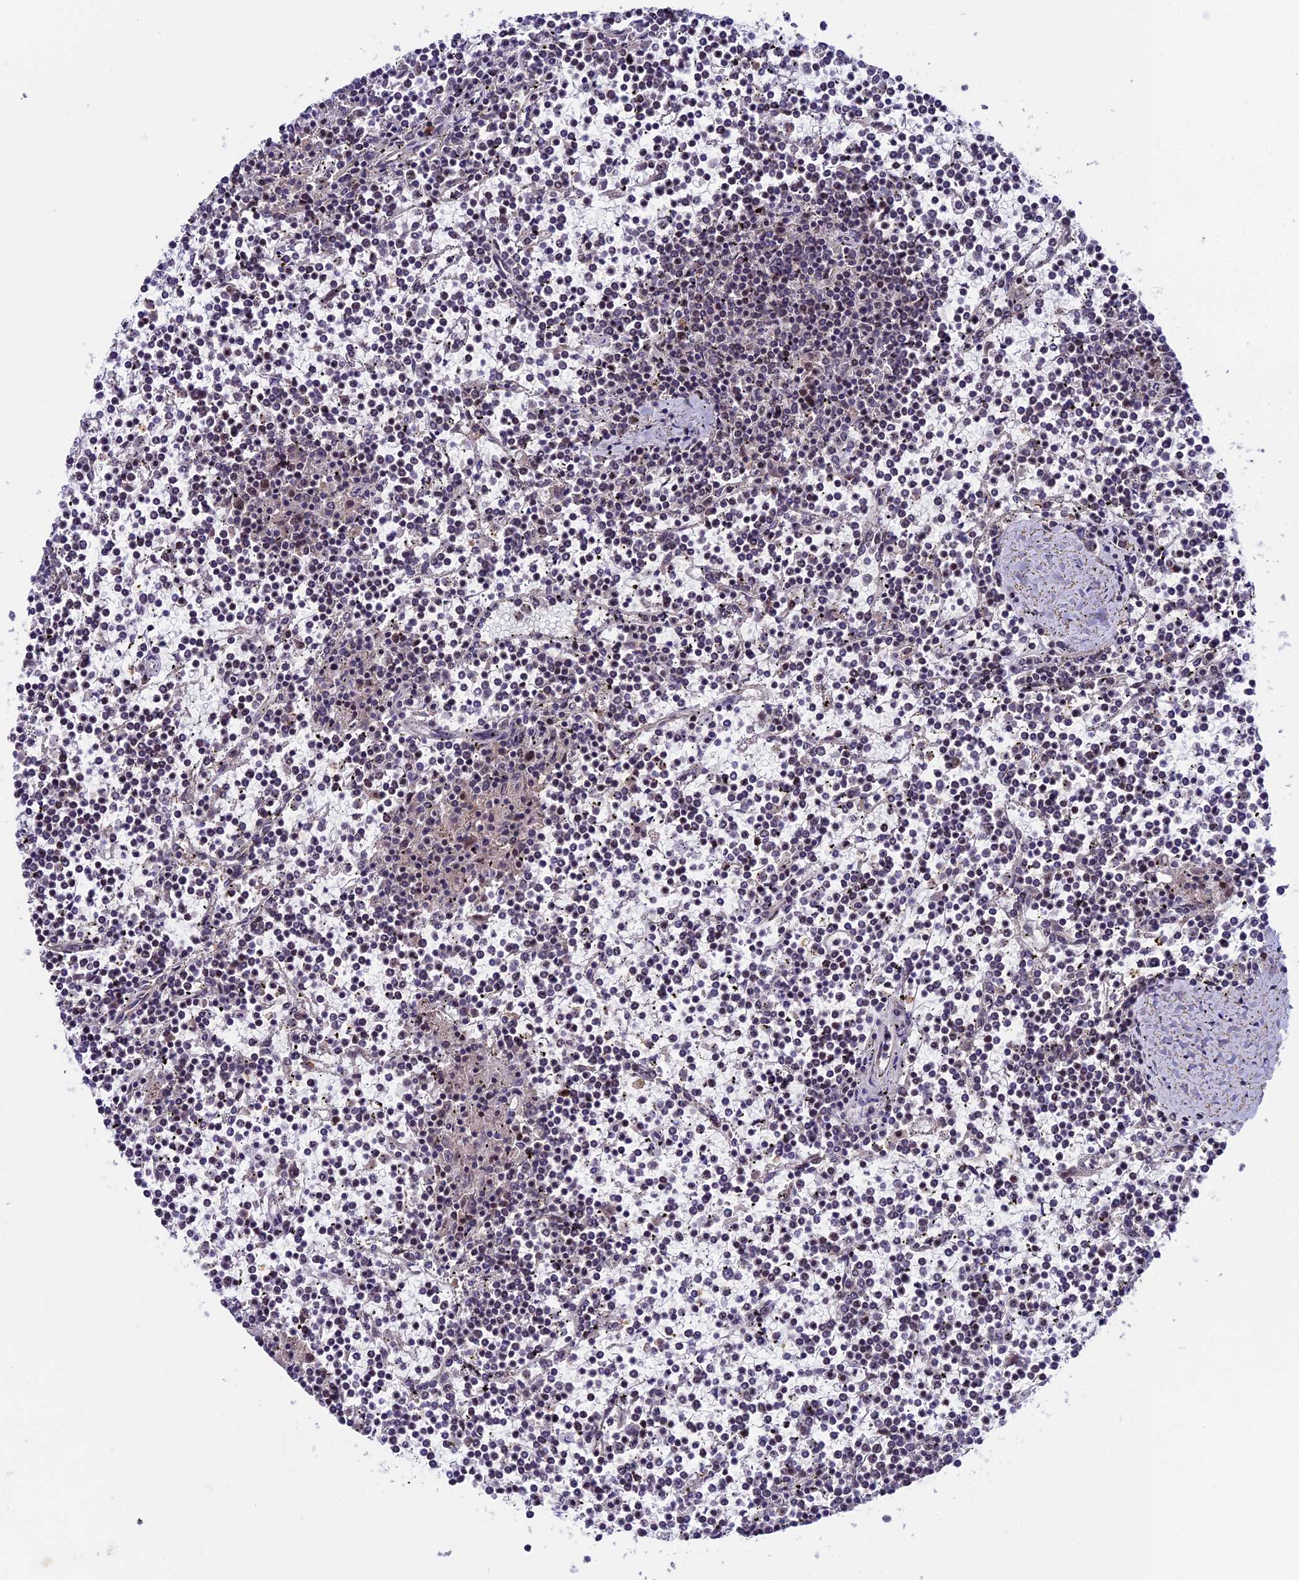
{"staining": {"intensity": "negative", "quantity": "none", "location": "none"}, "tissue": "lymphoma", "cell_type": "Tumor cells", "image_type": "cancer", "snomed": [{"axis": "morphology", "description": "Malignant lymphoma, non-Hodgkin's type, Low grade"}, {"axis": "topography", "description": "Spleen"}], "caption": "Lymphoma stained for a protein using immunohistochemistry reveals no positivity tumor cells.", "gene": "SIPA1L3", "patient": {"sex": "female", "age": 19}}